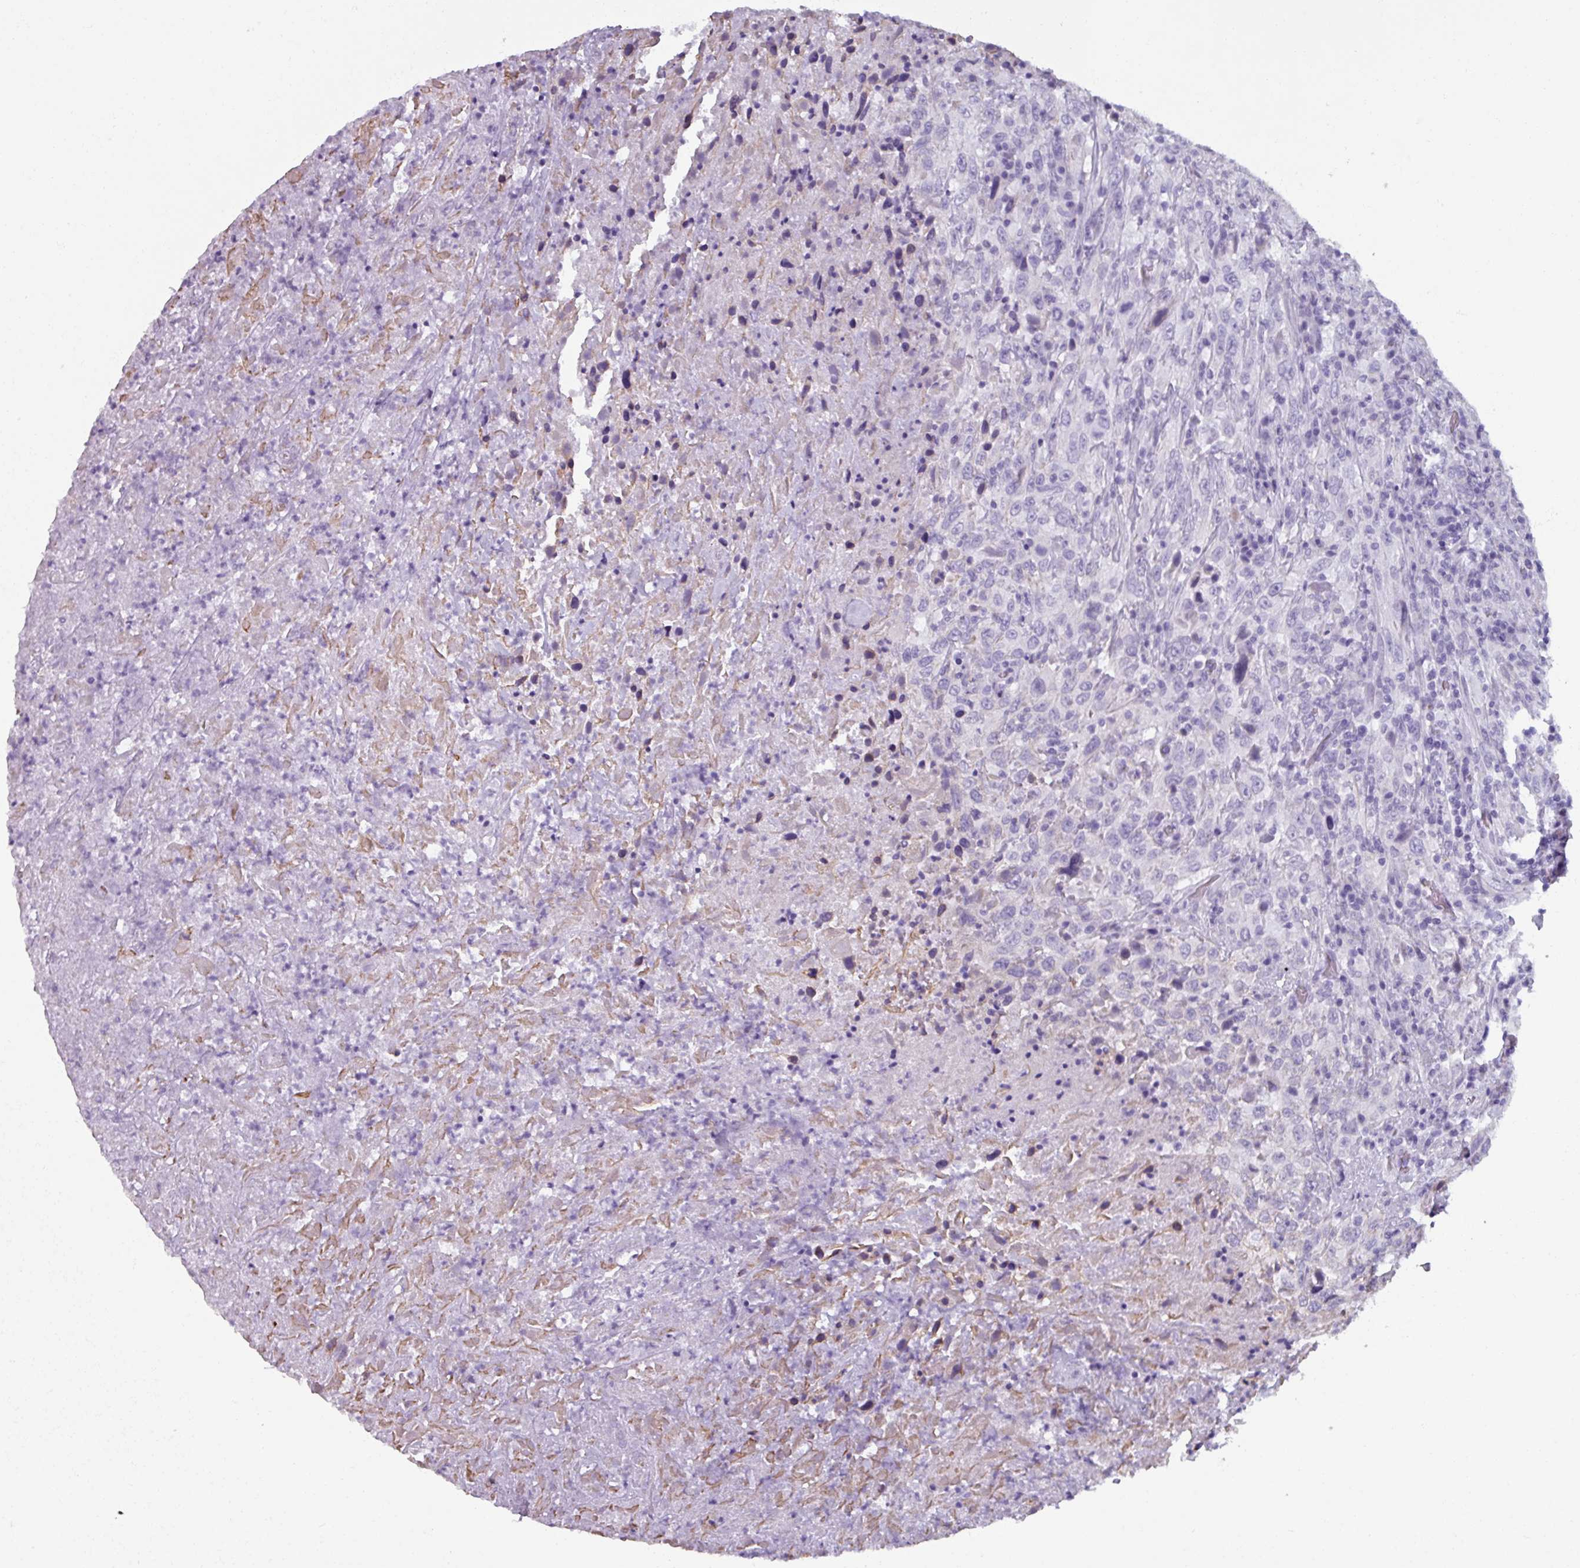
{"staining": {"intensity": "negative", "quantity": "none", "location": "none"}, "tissue": "urothelial cancer", "cell_type": "Tumor cells", "image_type": "cancer", "snomed": [{"axis": "morphology", "description": "Urothelial carcinoma, High grade"}, {"axis": "topography", "description": "Urinary bladder"}], "caption": "There is no significant positivity in tumor cells of high-grade urothelial carcinoma.", "gene": "SPESP1", "patient": {"sex": "male", "age": 61}}